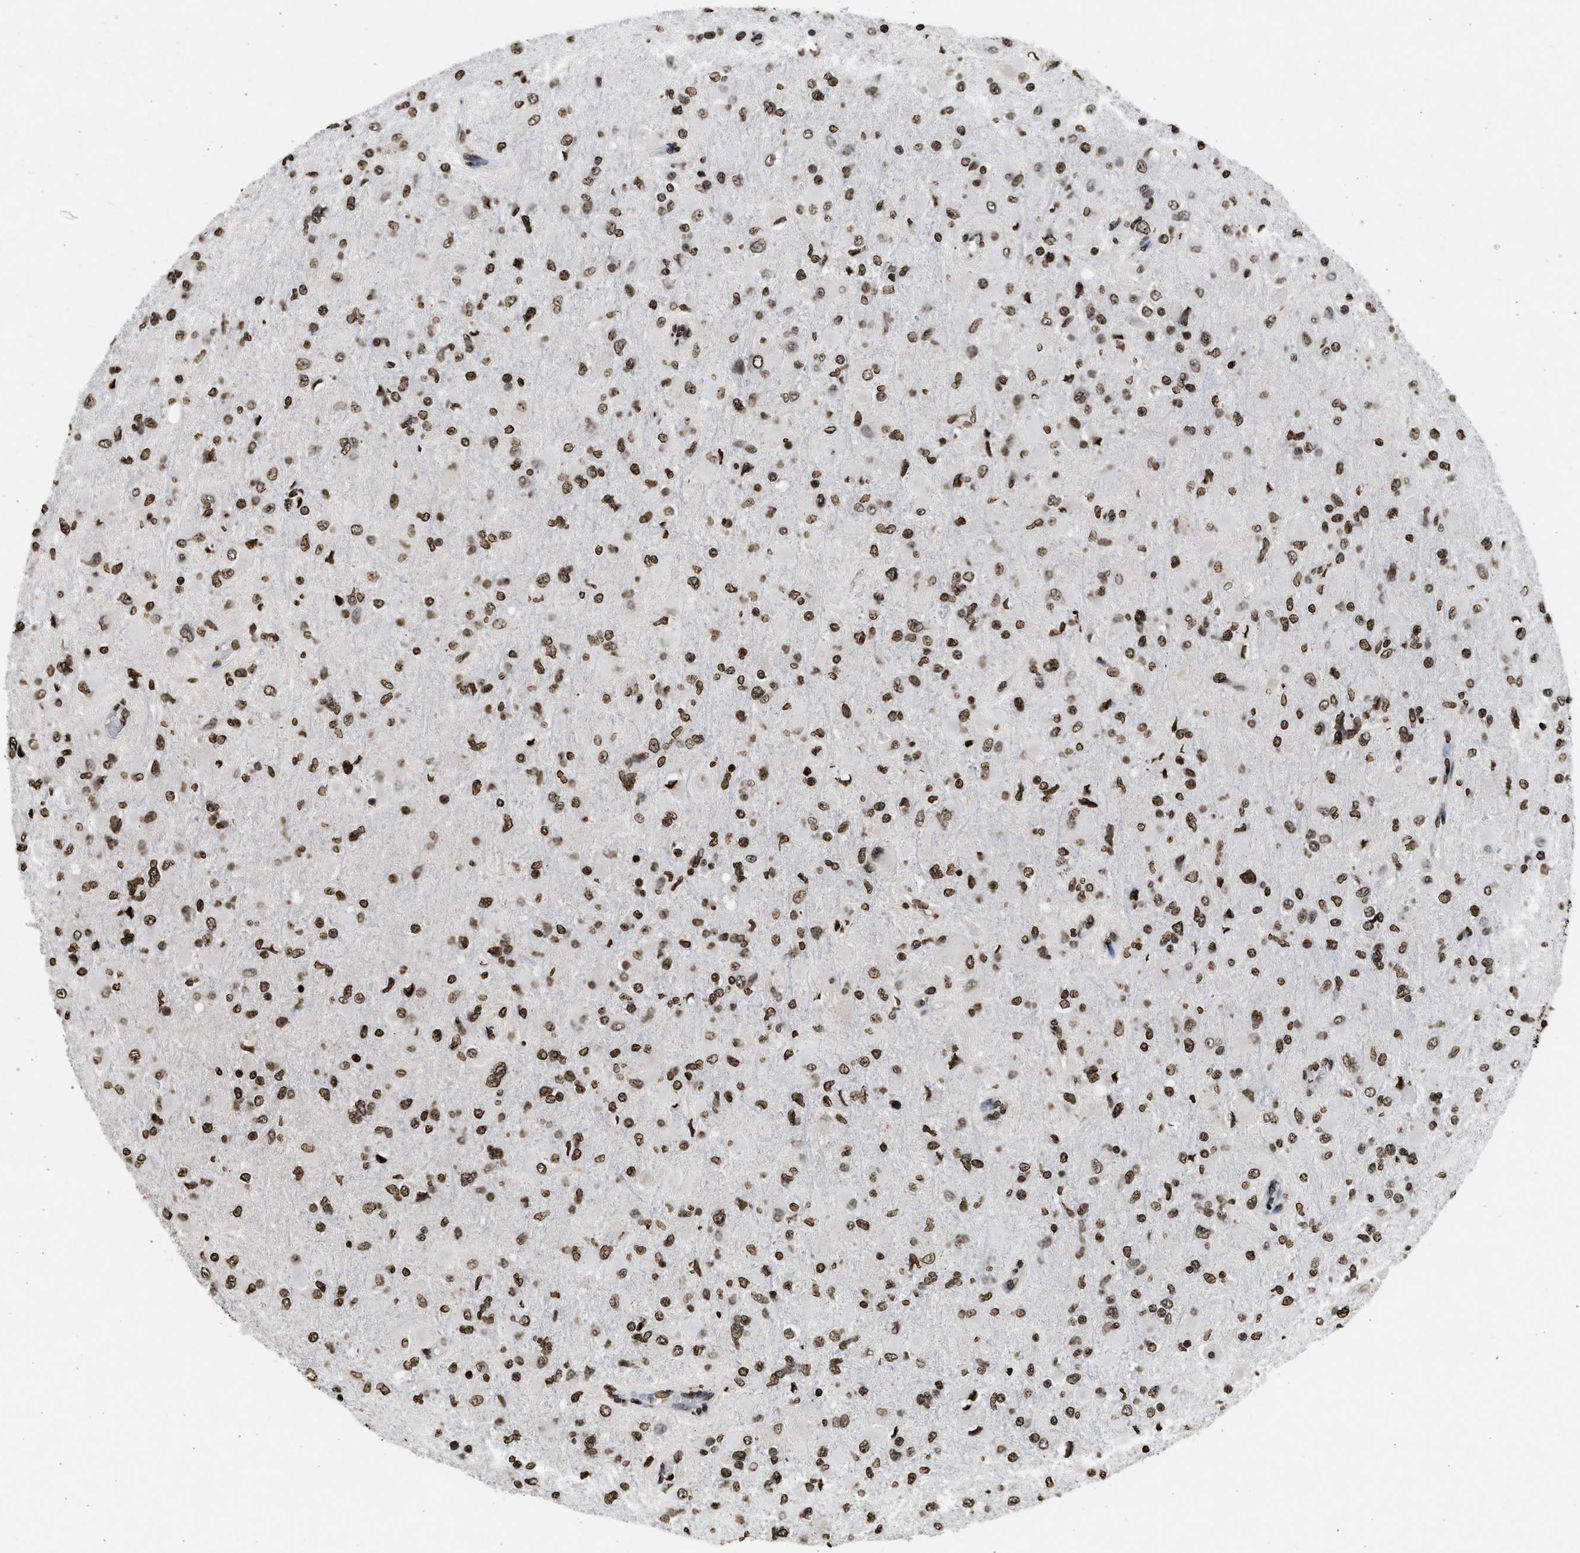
{"staining": {"intensity": "moderate", "quantity": ">75%", "location": "nuclear"}, "tissue": "glioma", "cell_type": "Tumor cells", "image_type": "cancer", "snomed": [{"axis": "morphology", "description": "Glioma, malignant, High grade"}, {"axis": "topography", "description": "Cerebral cortex"}], "caption": "IHC of human malignant high-grade glioma exhibits medium levels of moderate nuclear positivity in about >75% of tumor cells.", "gene": "RRAGC", "patient": {"sex": "female", "age": 36}}